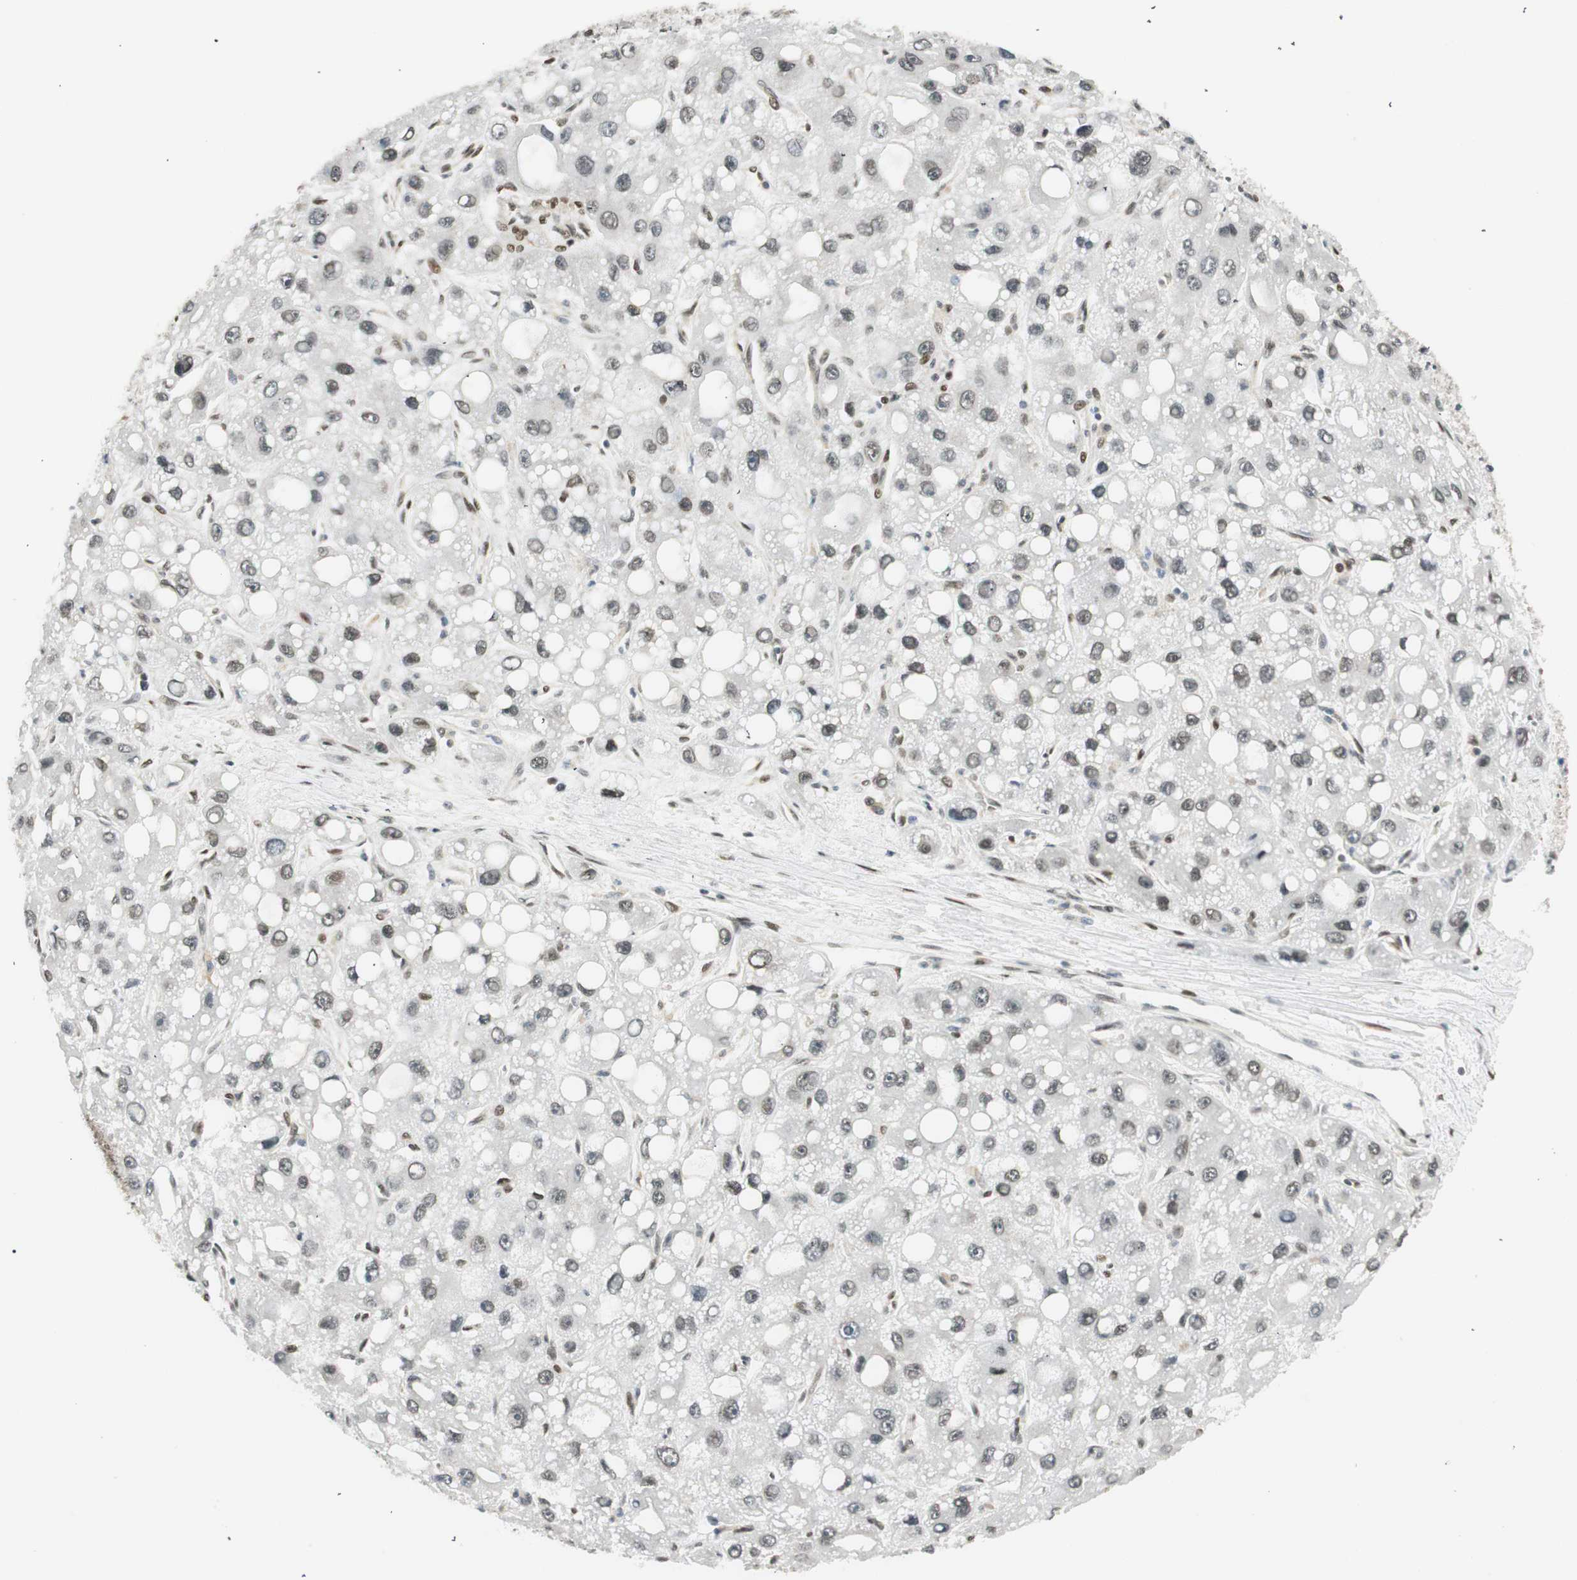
{"staining": {"intensity": "weak", "quantity": "<25%", "location": "nuclear"}, "tissue": "liver cancer", "cell_type": "Tumor cells", "image_type": "cancer", "snomed": [{"axis": "morphology", "description": "Carcinoma, Hepatocellular, NOS"}, {"axis": "topography", "description": "Liver"}], "caption": "DAB immunohistochemical staining of hepatocellular carcinoma (liver) demonstrates no significant staining in tumor cells.", "gene": "RING1", "patient": {"sex": "male", "age": 55}}